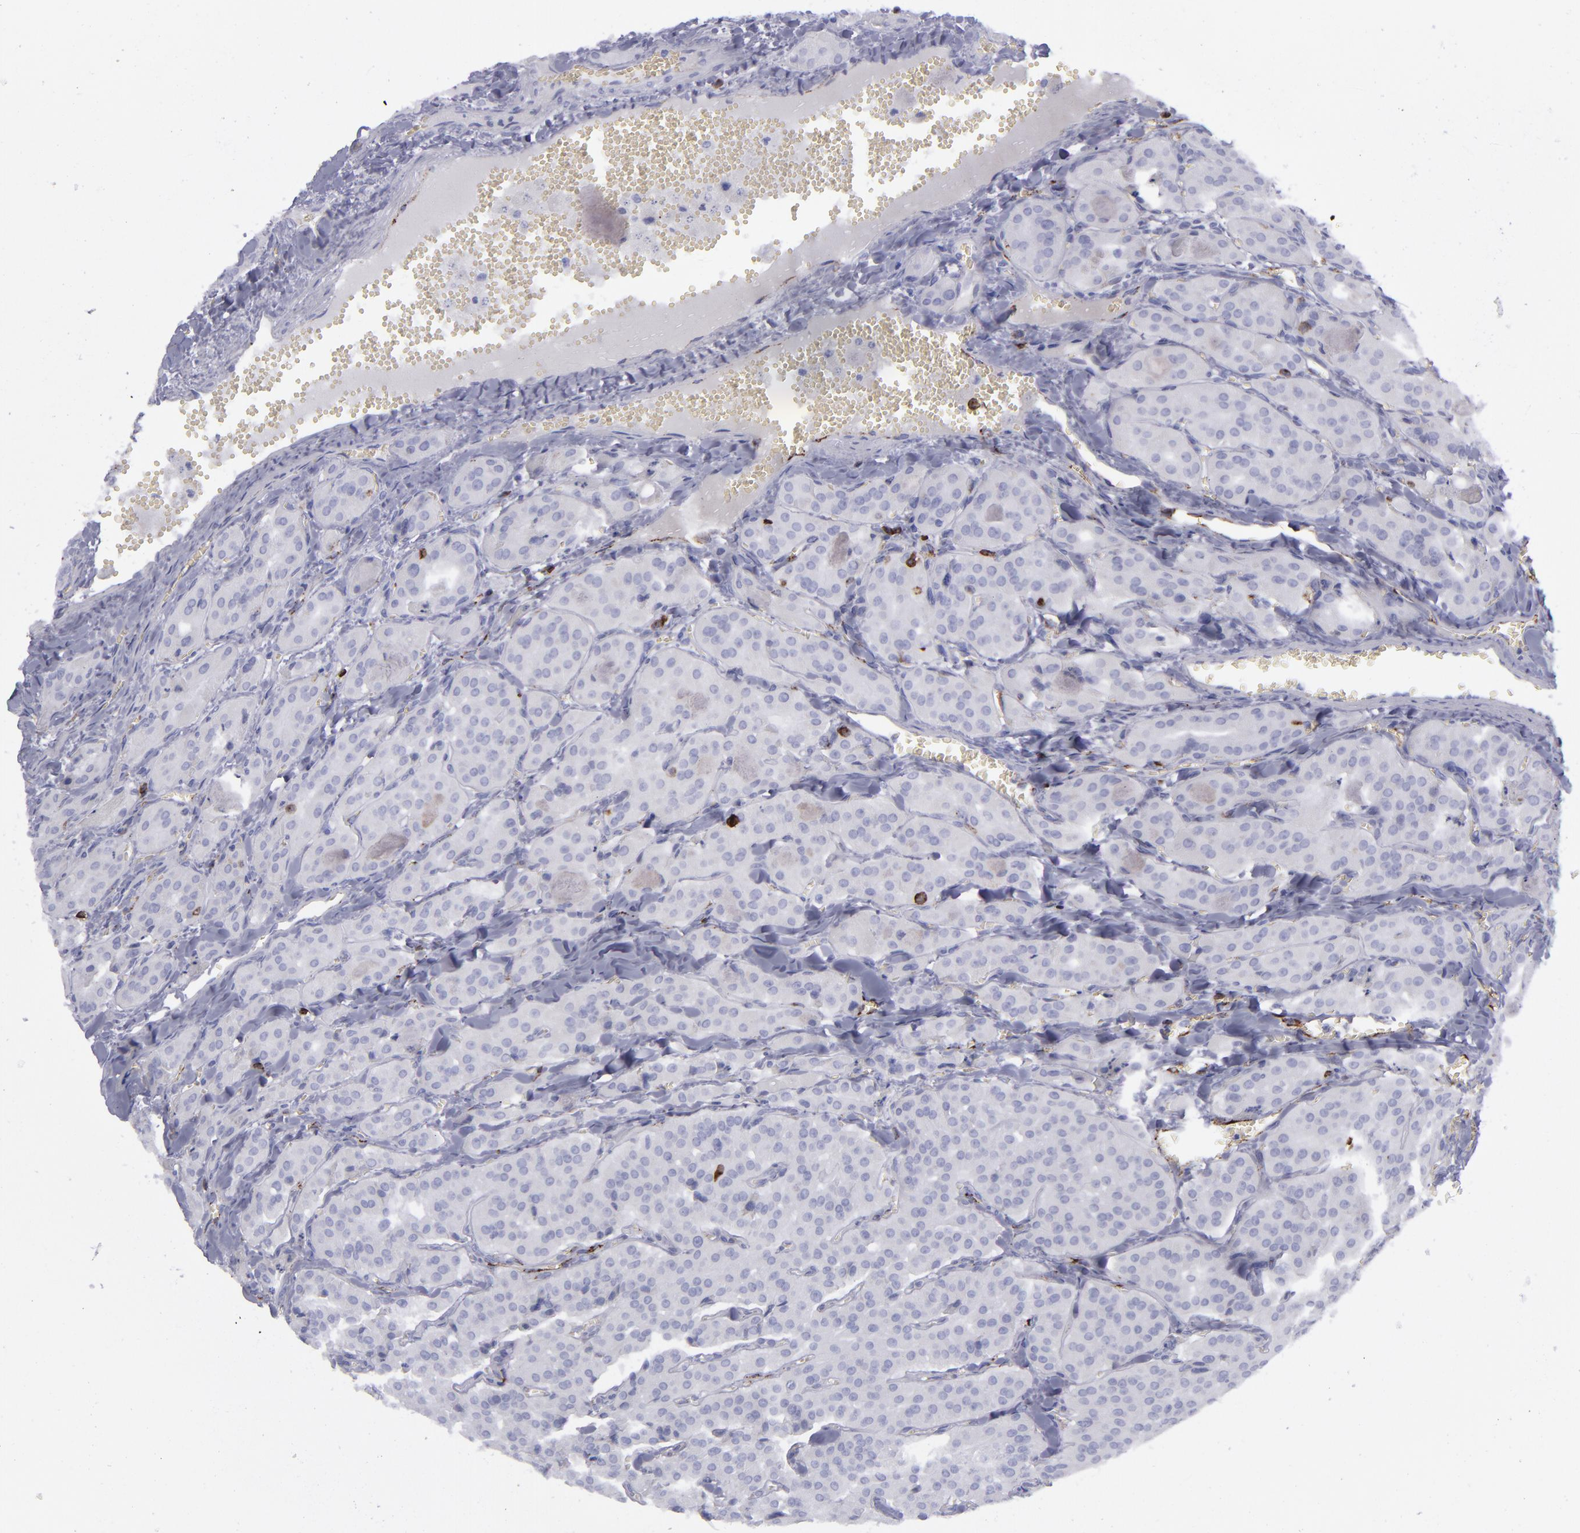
{"staining": {"intensity": "negative", "quantity": "none", "location": "none"}, "tissue": "thyroid cancer", "cell_type": "Tumor cells", "image_type": "cancer", "snomed": [{"axis": "morphology", "description": "Carcinoma, NOS"}, {"axis": "topography", "description": "Thyroid gland"}], "caption": "A high-resolution photomicrograph shows immunohistochemistry staining of carcinoma (thyroid), which displays no significant staining in tumor cells.", "gene": "CD27", "patient": {"sex": "male", "age": 76}}